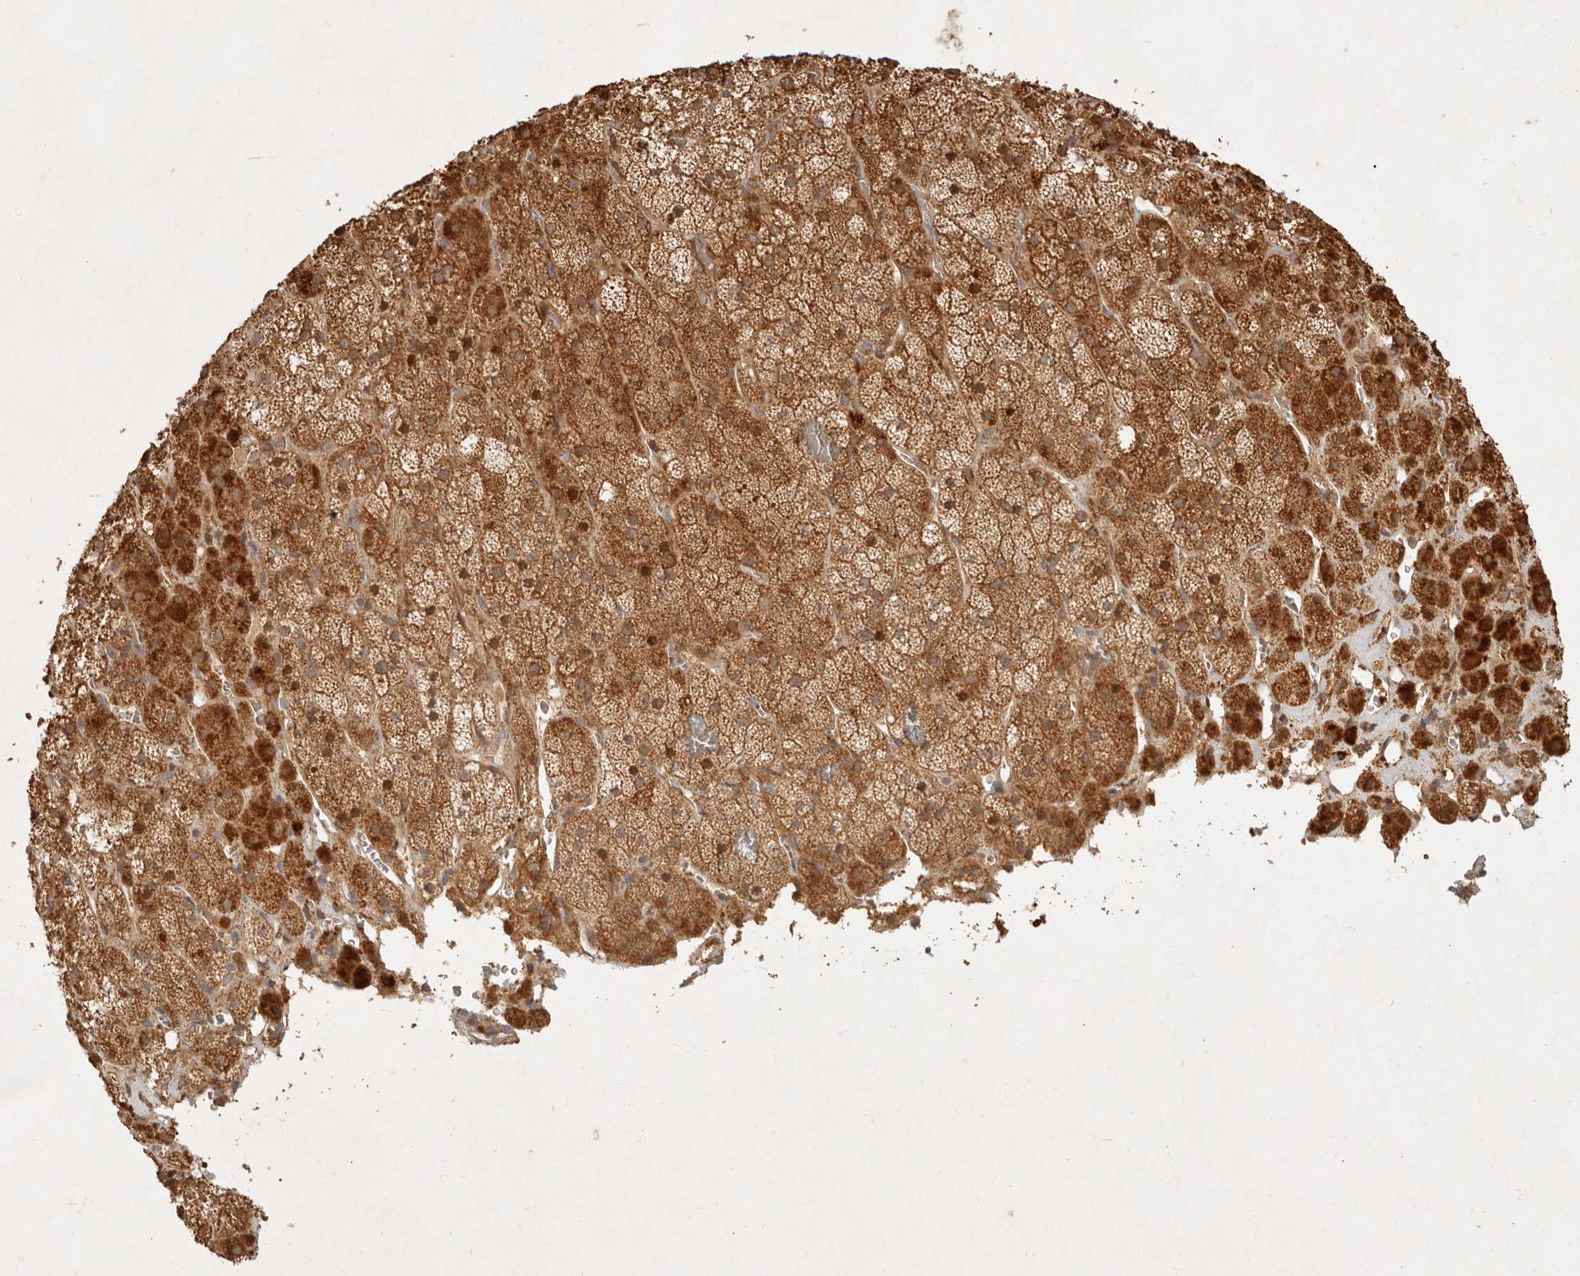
{"staining": {"intensity": "strong", "quantity": ">75%", "location": "cytoplasmic/membranous"}, "tissue": "adrenal gland", "cell_type": "Glandular cells", "image_type": "normal", "snomed": [{"axis": "morphology", "description": "Normal tissue, NOS"}, {"axis": "topography", "description": "Adrenal gland"}], "caption": "Brown immunohistochemical staining in benign adrenal gland shows strong cytoplasmic/membranous staining in approximately >75% of glandular cells.", "gene": "CLEC4C", "patient": {"sex": "male", "age": 57}}